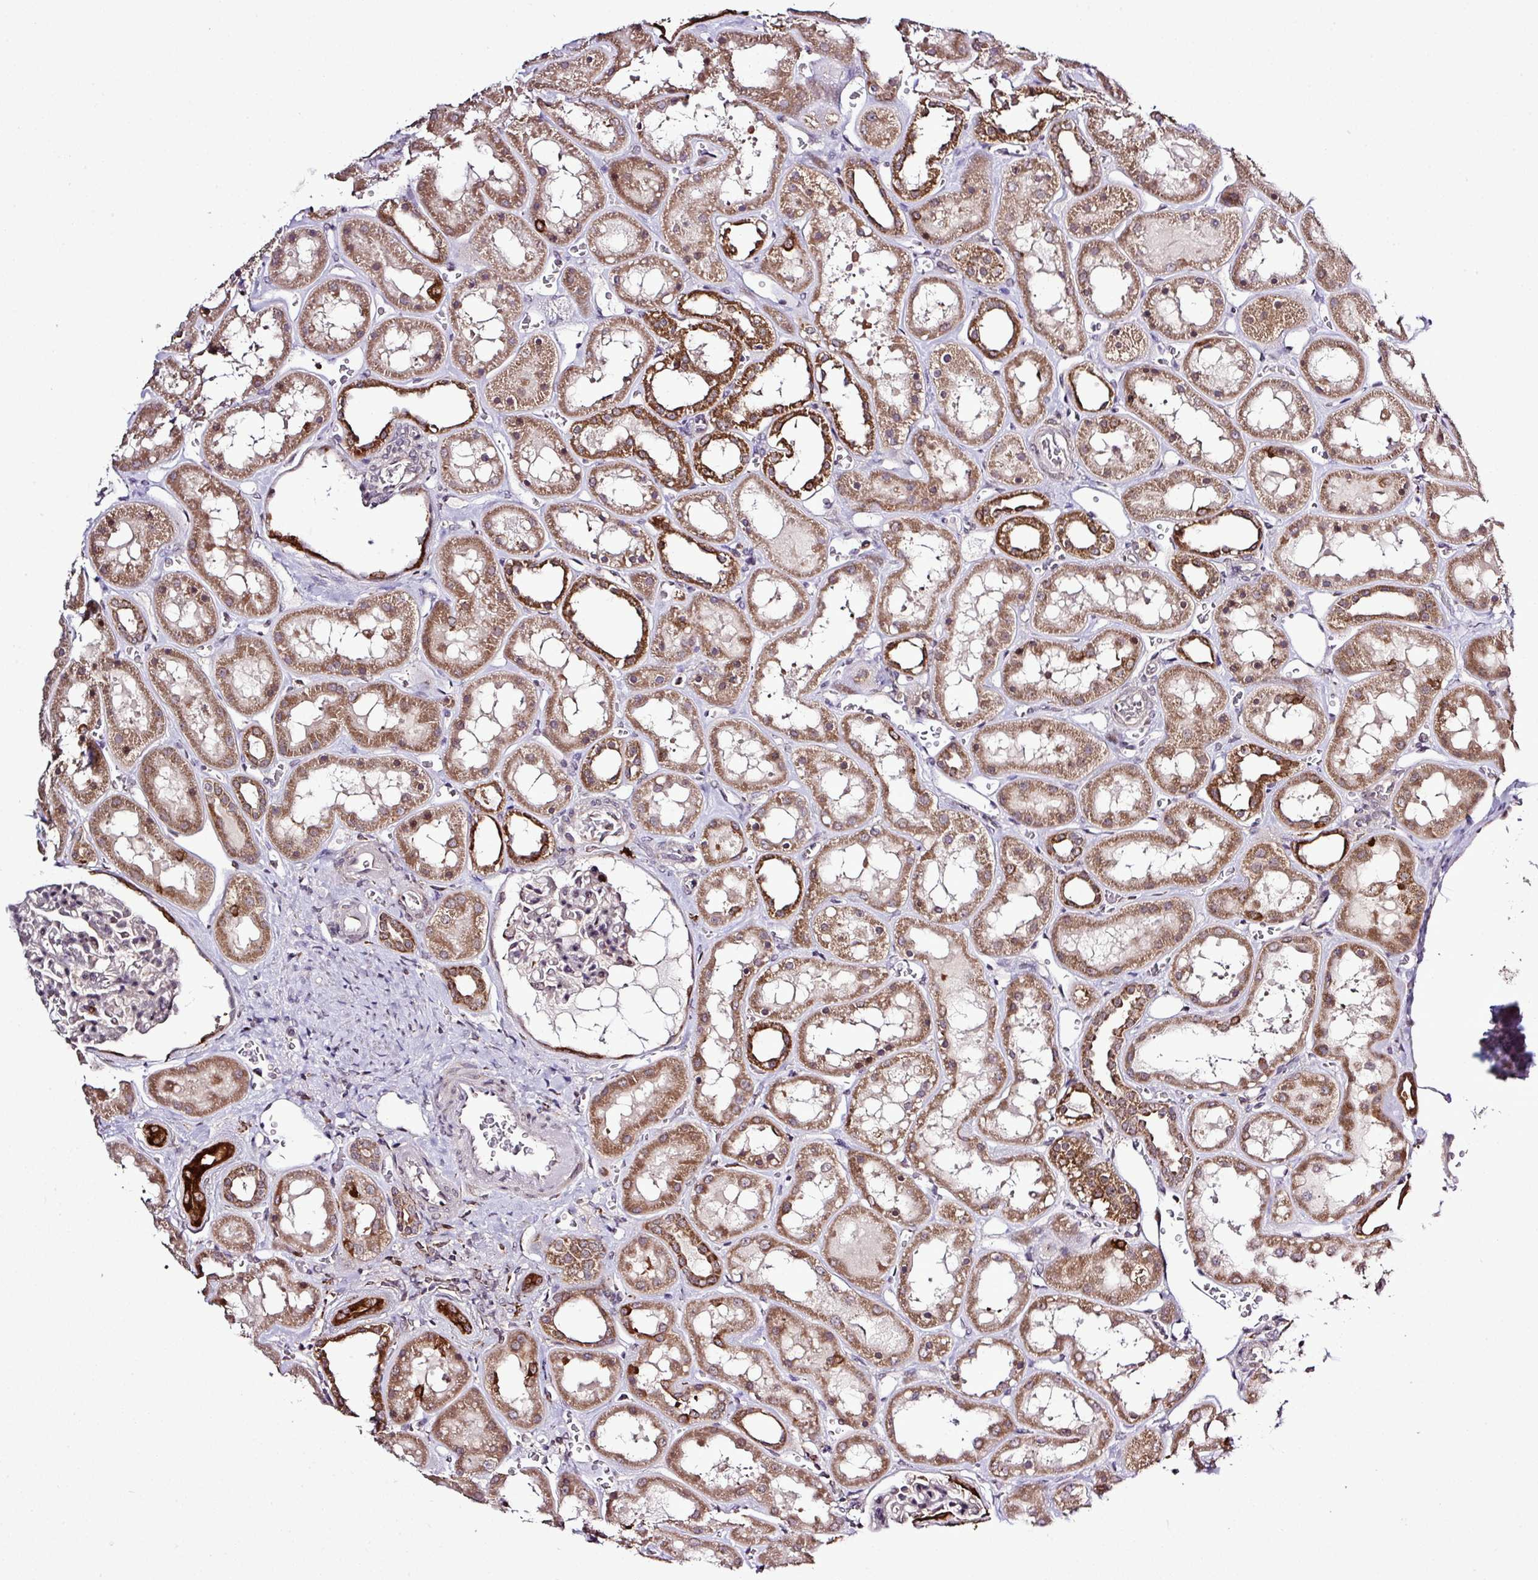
{"staining": {"intensity": "moderate", "quantity": "<25%", "location": "nuclear"}, "tissue": "kidney", "cell_type": "Cells in glomeruli", "image_type": "normal", "snomed": [{"axis": "morphology", "description": "Normal tissue, NOS"}, {"axis": "topography", "description": "Kidney"}], "caption": "Immunohistochemistry (IHC) histopathology image of unremarkable kidney stained for a protein (brown), which reveals low levels of moderate nuclear expression in approximately <25% of cells in glomeruli.", "gene": "SMCO4", "patient": {"sex": "female", "age": 41}}